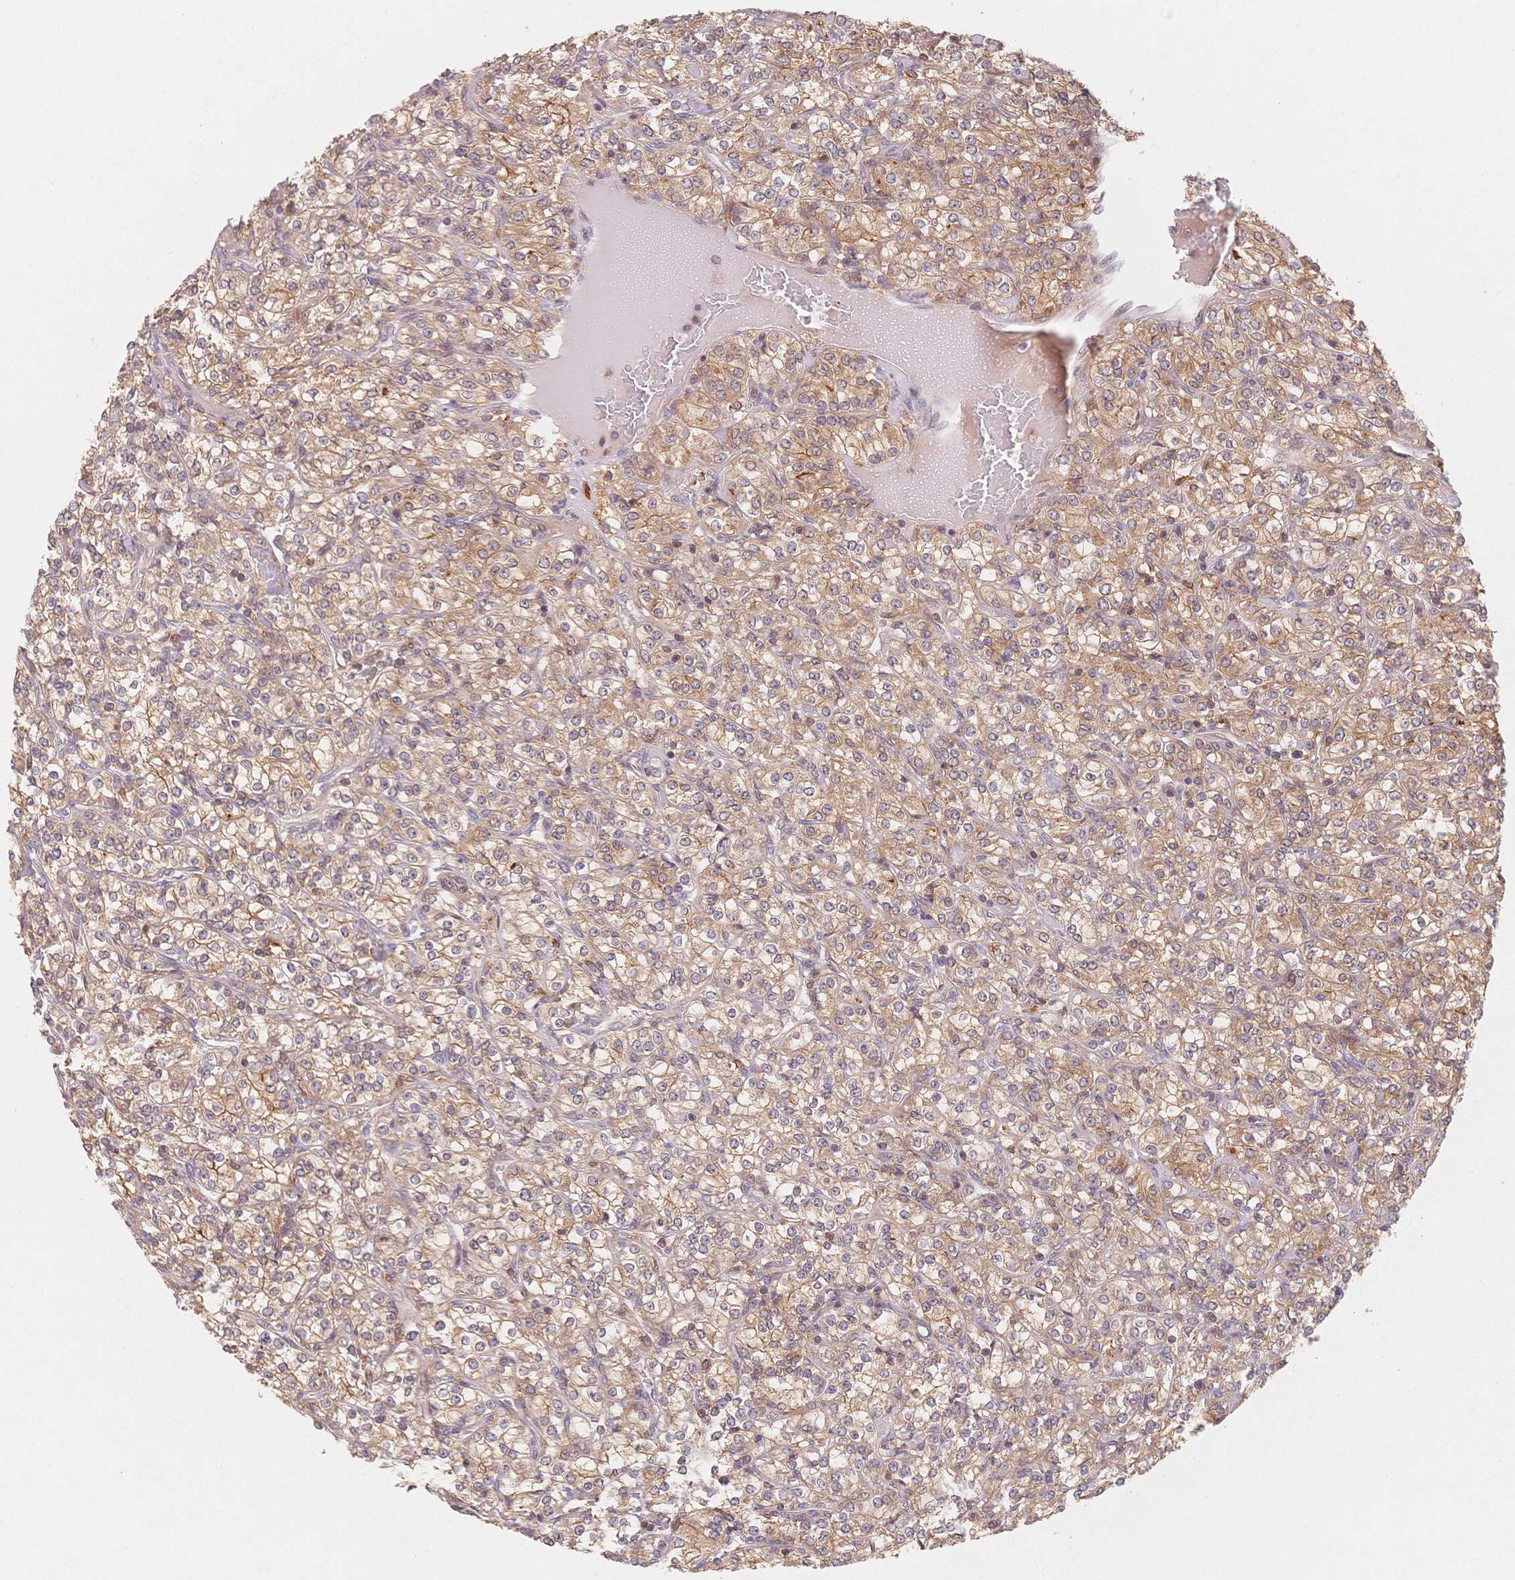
{"staining": {"intensity": "moderate", "quantity": "25%-75%", "location": "cytoplasmic/membranous"}, "tissue": "renal cancer", "cell_type": "Tumor cells", "image_type": "cancer", "snomed": [{"axis": "morphology", "description": "Adenocarcinoma, NOS"}, {"axis": "topography", "description": "Kidney"}], "caption": "Protein expression analysis of renal cancer exhibits moderate cytoplasmic/membranous positivity in approximately 25%-75% of tumor cells. The staining is performed using DAB brown chromogen to label protein expression. The nuclei are counter-stained blue using hematoxylin.", "gene": "C12orf75", "patient": {"sex": "male", "age": 77}}